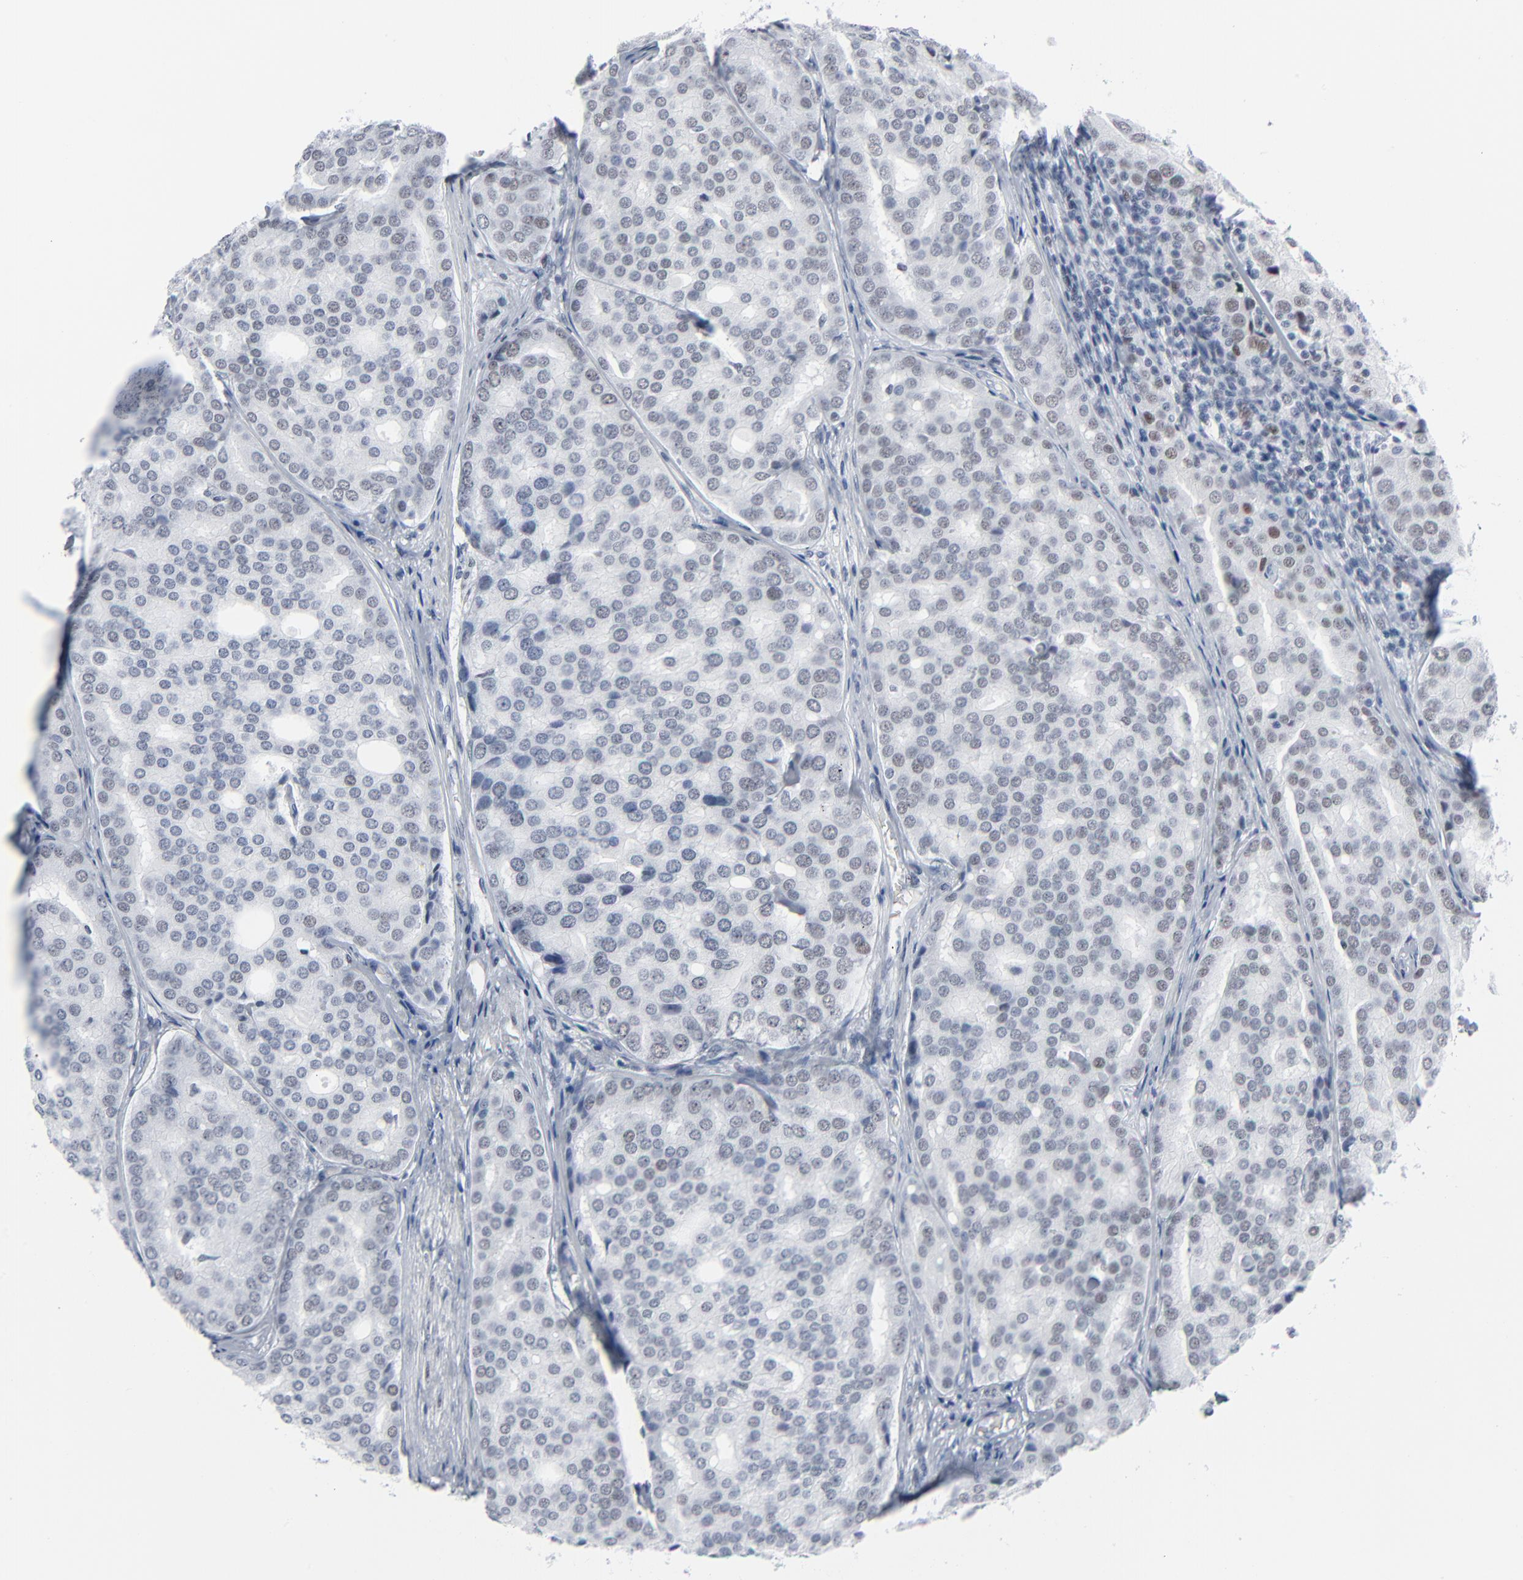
{"staining": {"intensity": "weak", "quantity": "<25%", "location": "nuclear"}, "tissue": "prostate cancer", "cell_type": "Tumor cells", "image_type": "cancer", "snomed": [{"axis": "morphology", "description": "Adenocarcinoma, High grade"}, {"axis": "topography", "description": "Prostate"}], "caption": "Tumor cells are negative for protein expression in human high-grade adenocarcinoma (prostate). (Stains: DAB (3,3'-diaminobenzidine) IHC with hematoxylin counter stain, Microscopy: brightfield microscopy at high magnification).", "gene": "SIRT1", "patient": {"sex": "male", "age": 64}}